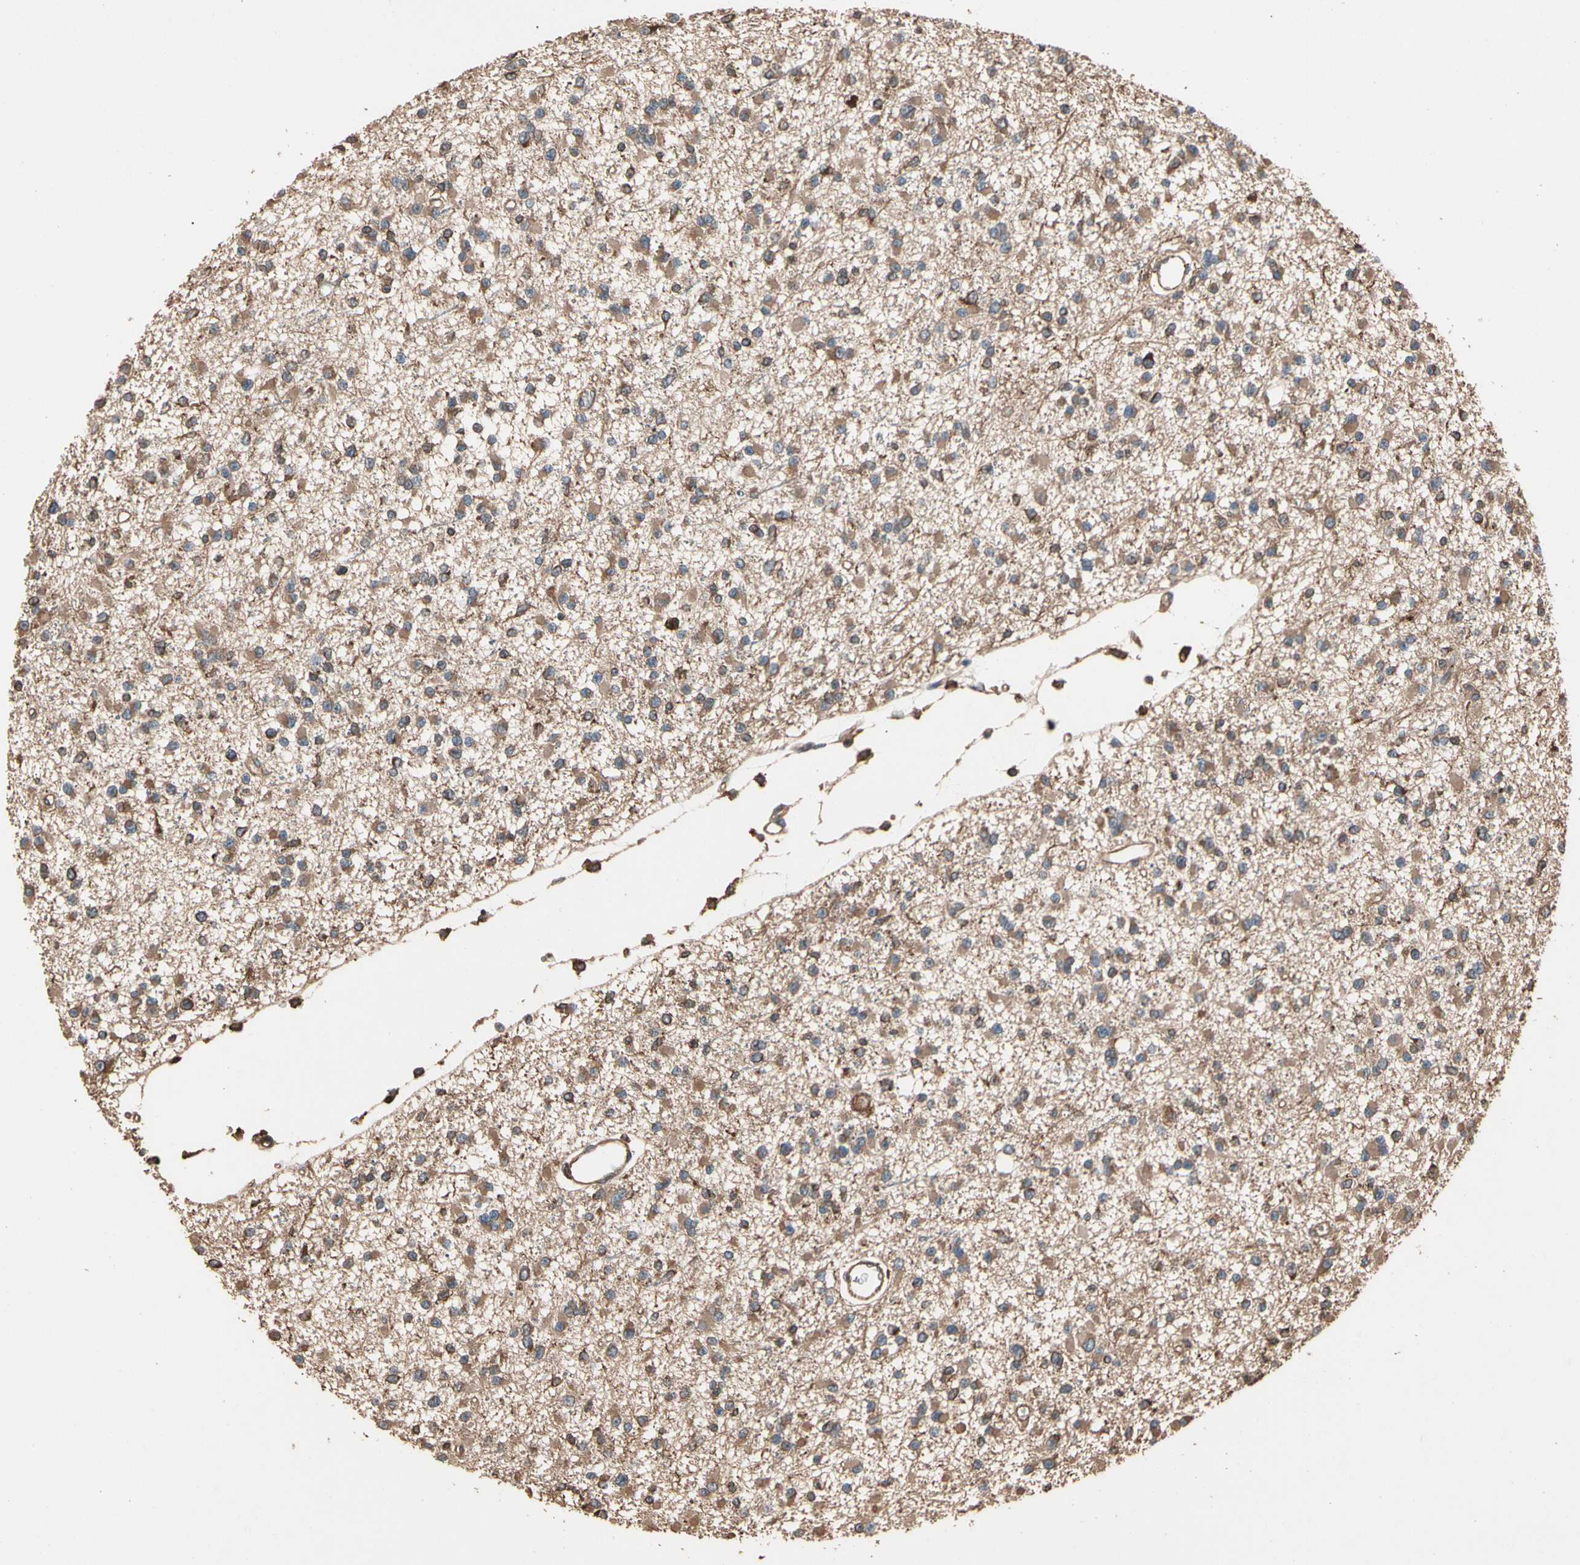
{"staining": {"intensity": "moderate", "quantity": ">75%", "location": "cytoplasmic/membranous"}, "tissue": "glioma", "cell_type": "Tumor cells", "image_type": "cancer", "snomed": [{"axis": "morphology", "description": "Glioma, malignant, Low grade"}, {"axis": "topography", "description": "Brain"}], "caption": "Human malignant glioma (low-grade) stained with a brown dye displays moderate cytoplasmic/membranous positive positivity in about >75% of tumor cells.", "gene": "AGBL2", "patient": {"sex": "female", "age": 22}}